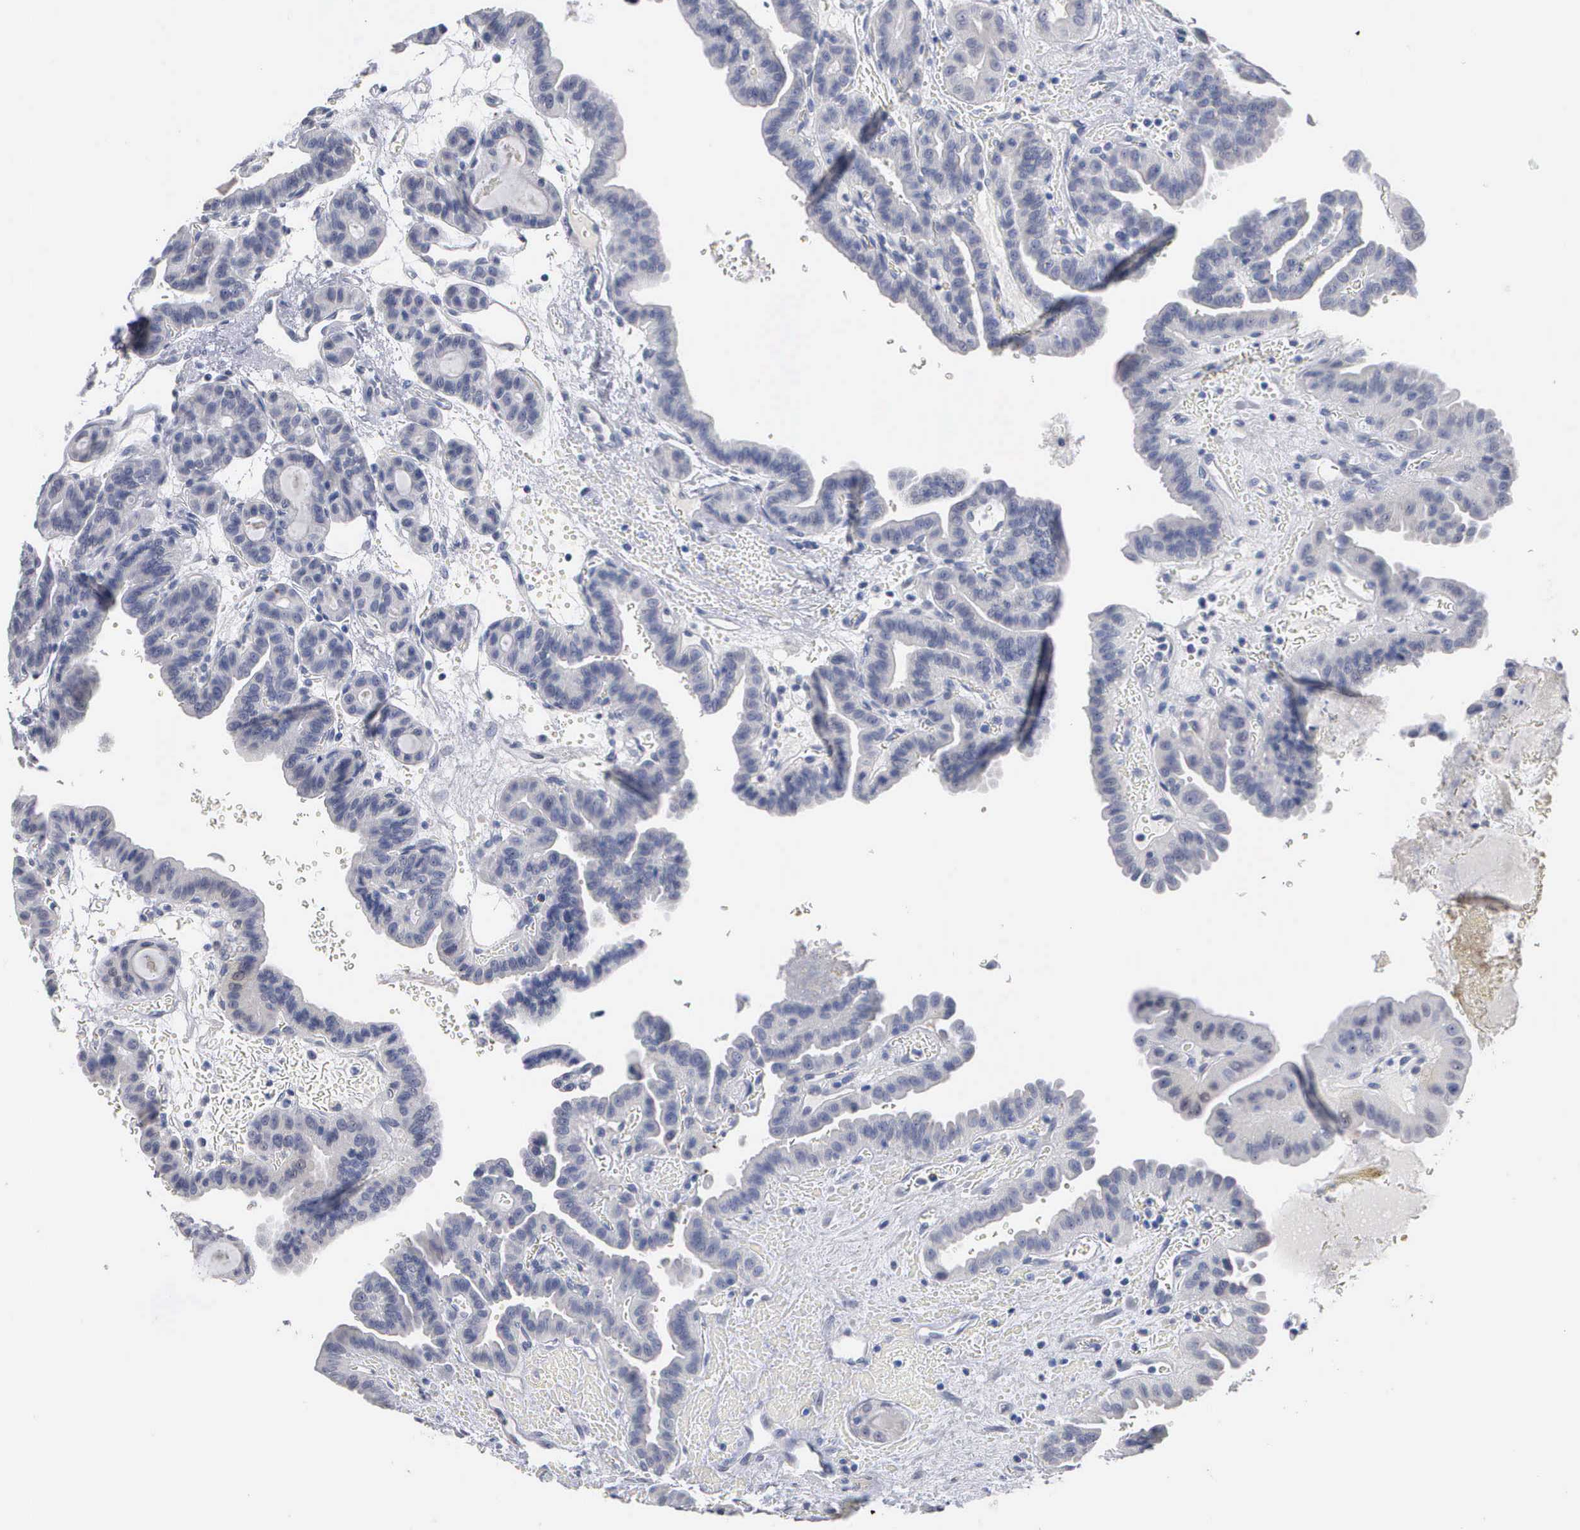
{"staining": {"intensity": "negative", "quantity": "none", "location": "none"}, "tissue": "thyroid cancer", "cell_type": "Tumor cells", "image_type": "cancer", "snomed": [{"axis": "morphology", "description": "Papillary adenocarcinoma, NOS"}, {"axis": "topography", "description": "Thyroid gland"}], "caption": "A high-resolution image shows immunohistochemistry (IHC) staining of papillary adenocarcinoma (thyroid), which demonstrates no significant staining in tumor cells. (DAB IHC, high magnification).", "gene": "ASPHD2", "patient": {"sex": "male", "age": 87}}